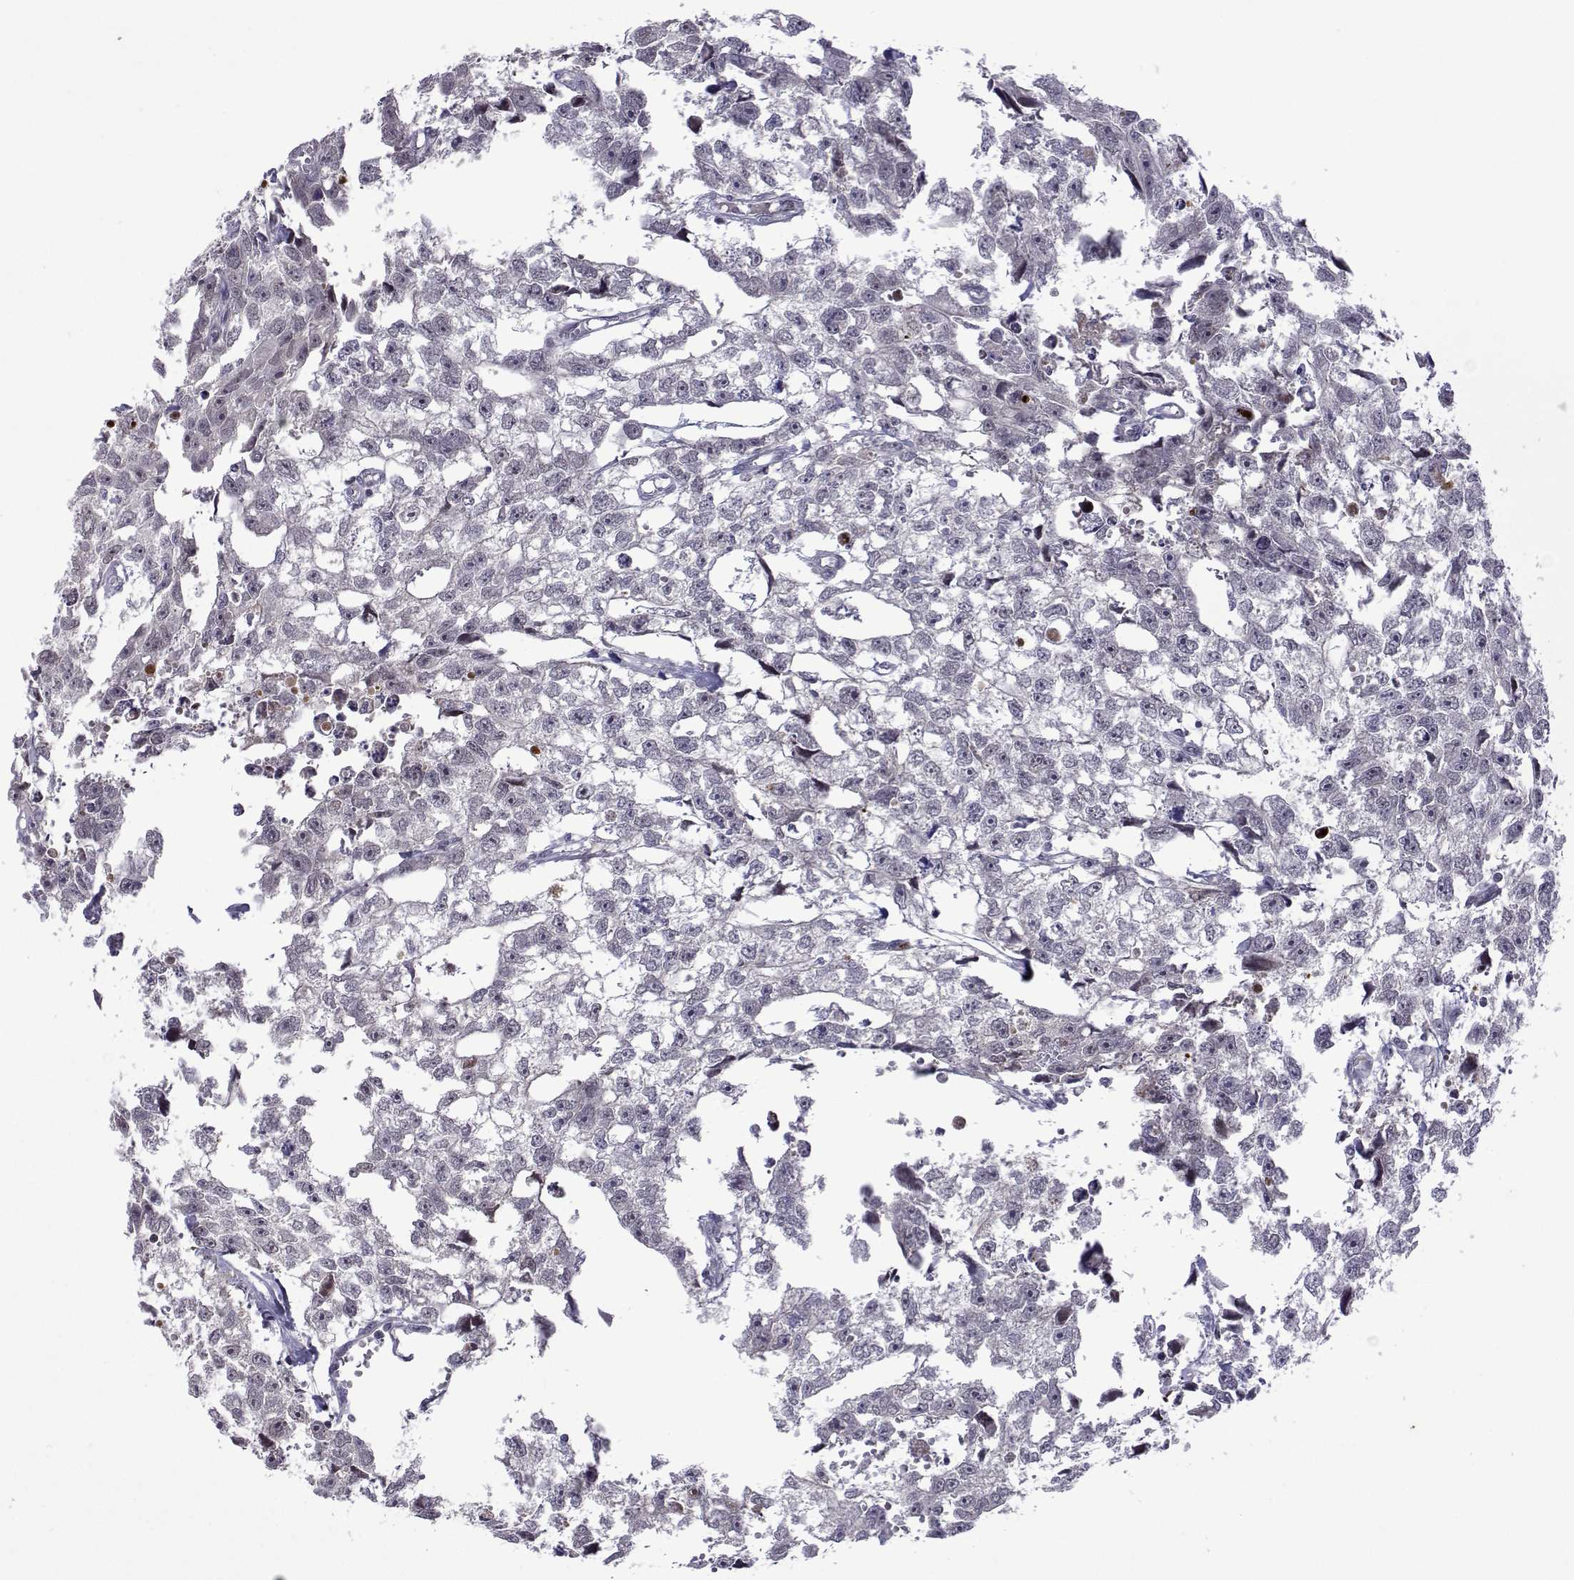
{"staining": {"intensity": "negative", "quantity": "none", "location": "none"}, "tissue": "testis cancer", "cell_type": "Tumor cells", "image_type": "cancer", "snomed": [{"axis": "morphology", "description": "Carcinoma, Embryonal, NOS"}, {"axis": "morphology", "description": "Teratoma, malignant, NOS"}, {"axis": "topography", "description": "Testis"}], "caption": "Protein analysis of testis cancer demonstrates no significant positivity in tumor cells. (DAB (3,3'-diaminobenzidine) IHC, high magnification).", "gene": "EFCAB3", "patient": {"sex": "male", "age": 44}}